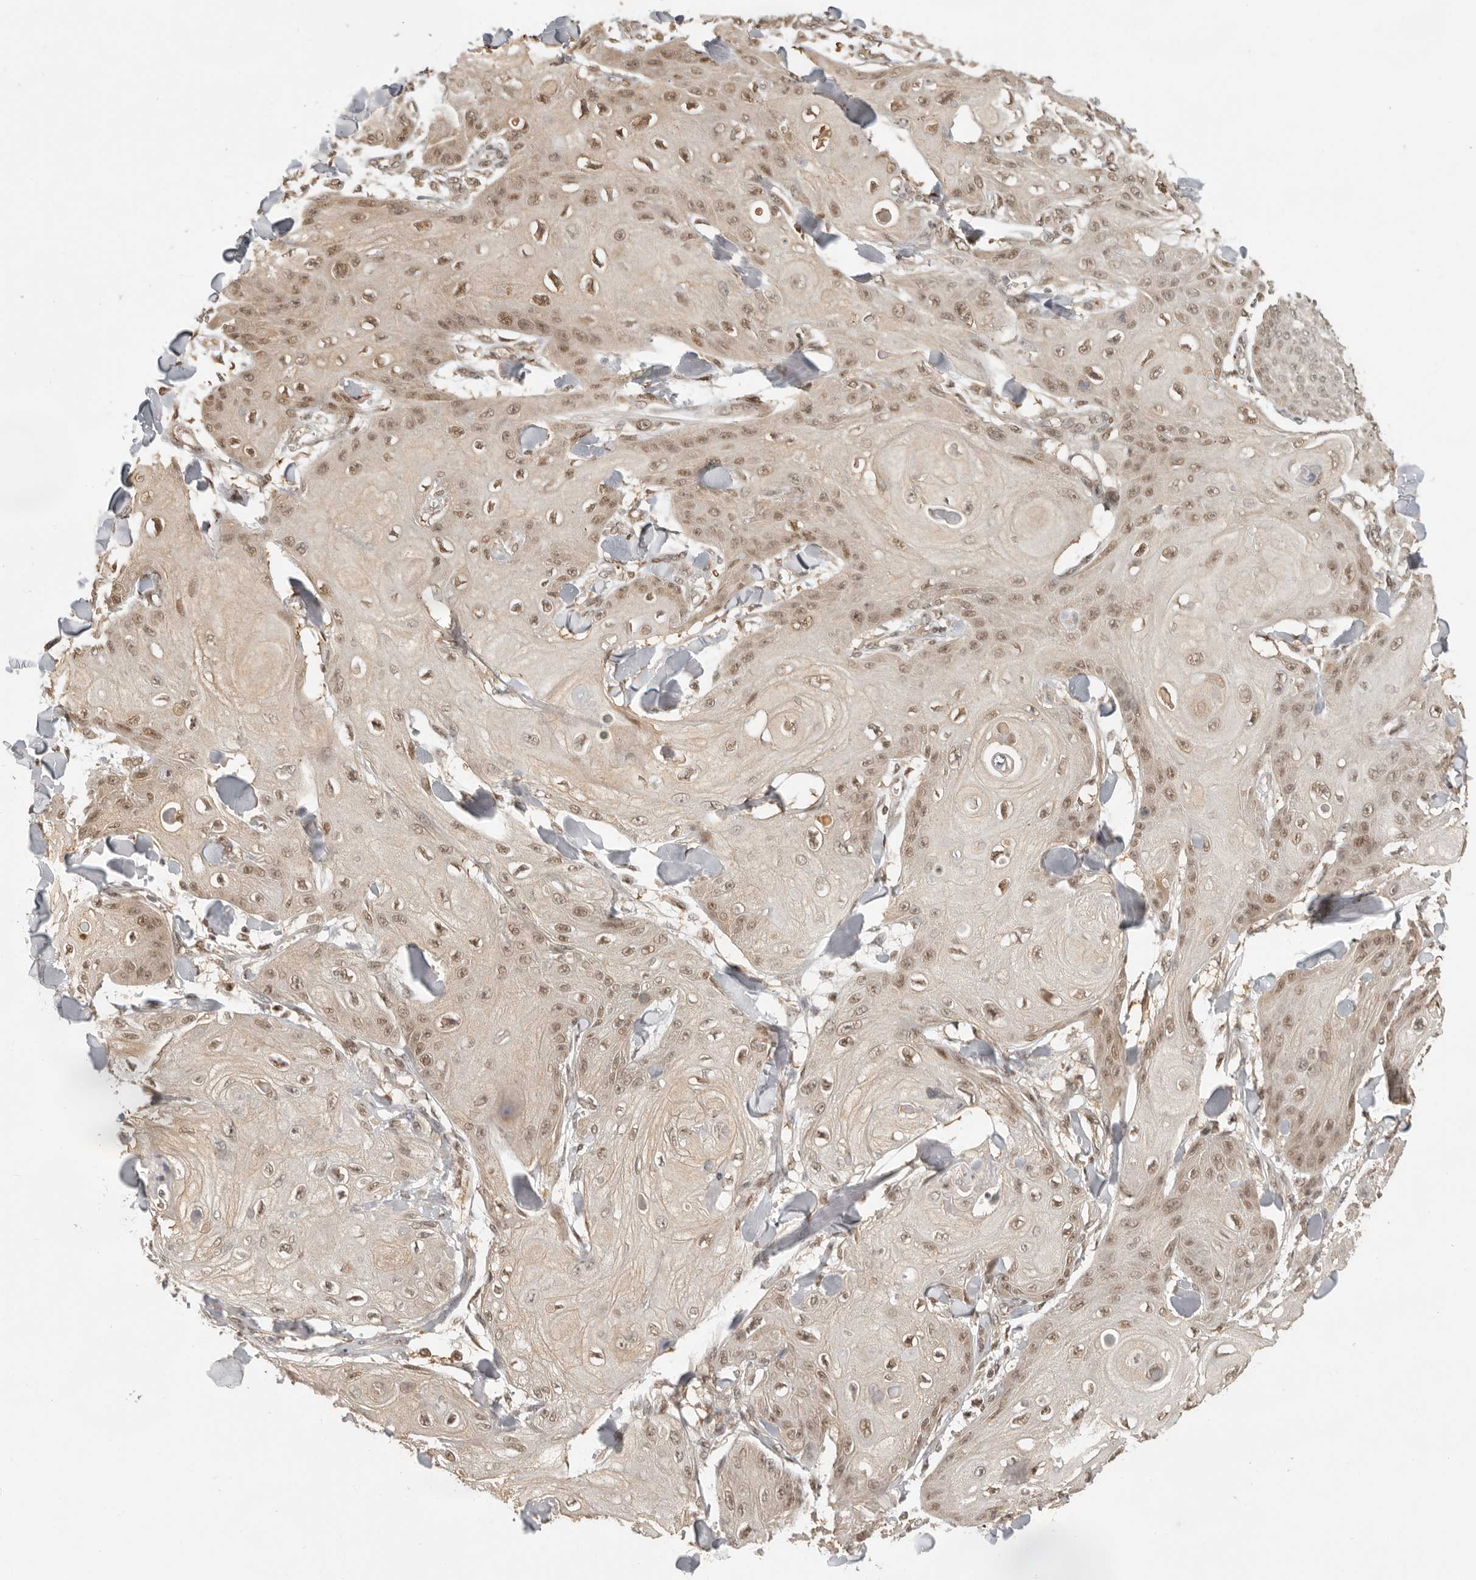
{"staining": {"intensity": "moderate", "quantity": ">75%", "location": "nuclear"}, "tissue": "skin cancer", "cell_type": "Tumor cells", "image_type": "cancer", "snomed": [{"axis": "morphology", "description": "Squamous cell carcinoma, NOS"}, {"axis": "topography", "description": "Skin"}], "caption": "There is medium levels of moderate nuclear positivity in tumor cells of skin squamous cell carcinoma, as demonstrated by immunohistochemical staining (brown color).", "gene": "PSMA5", "patient": {"sex": "male", "age": 74}}